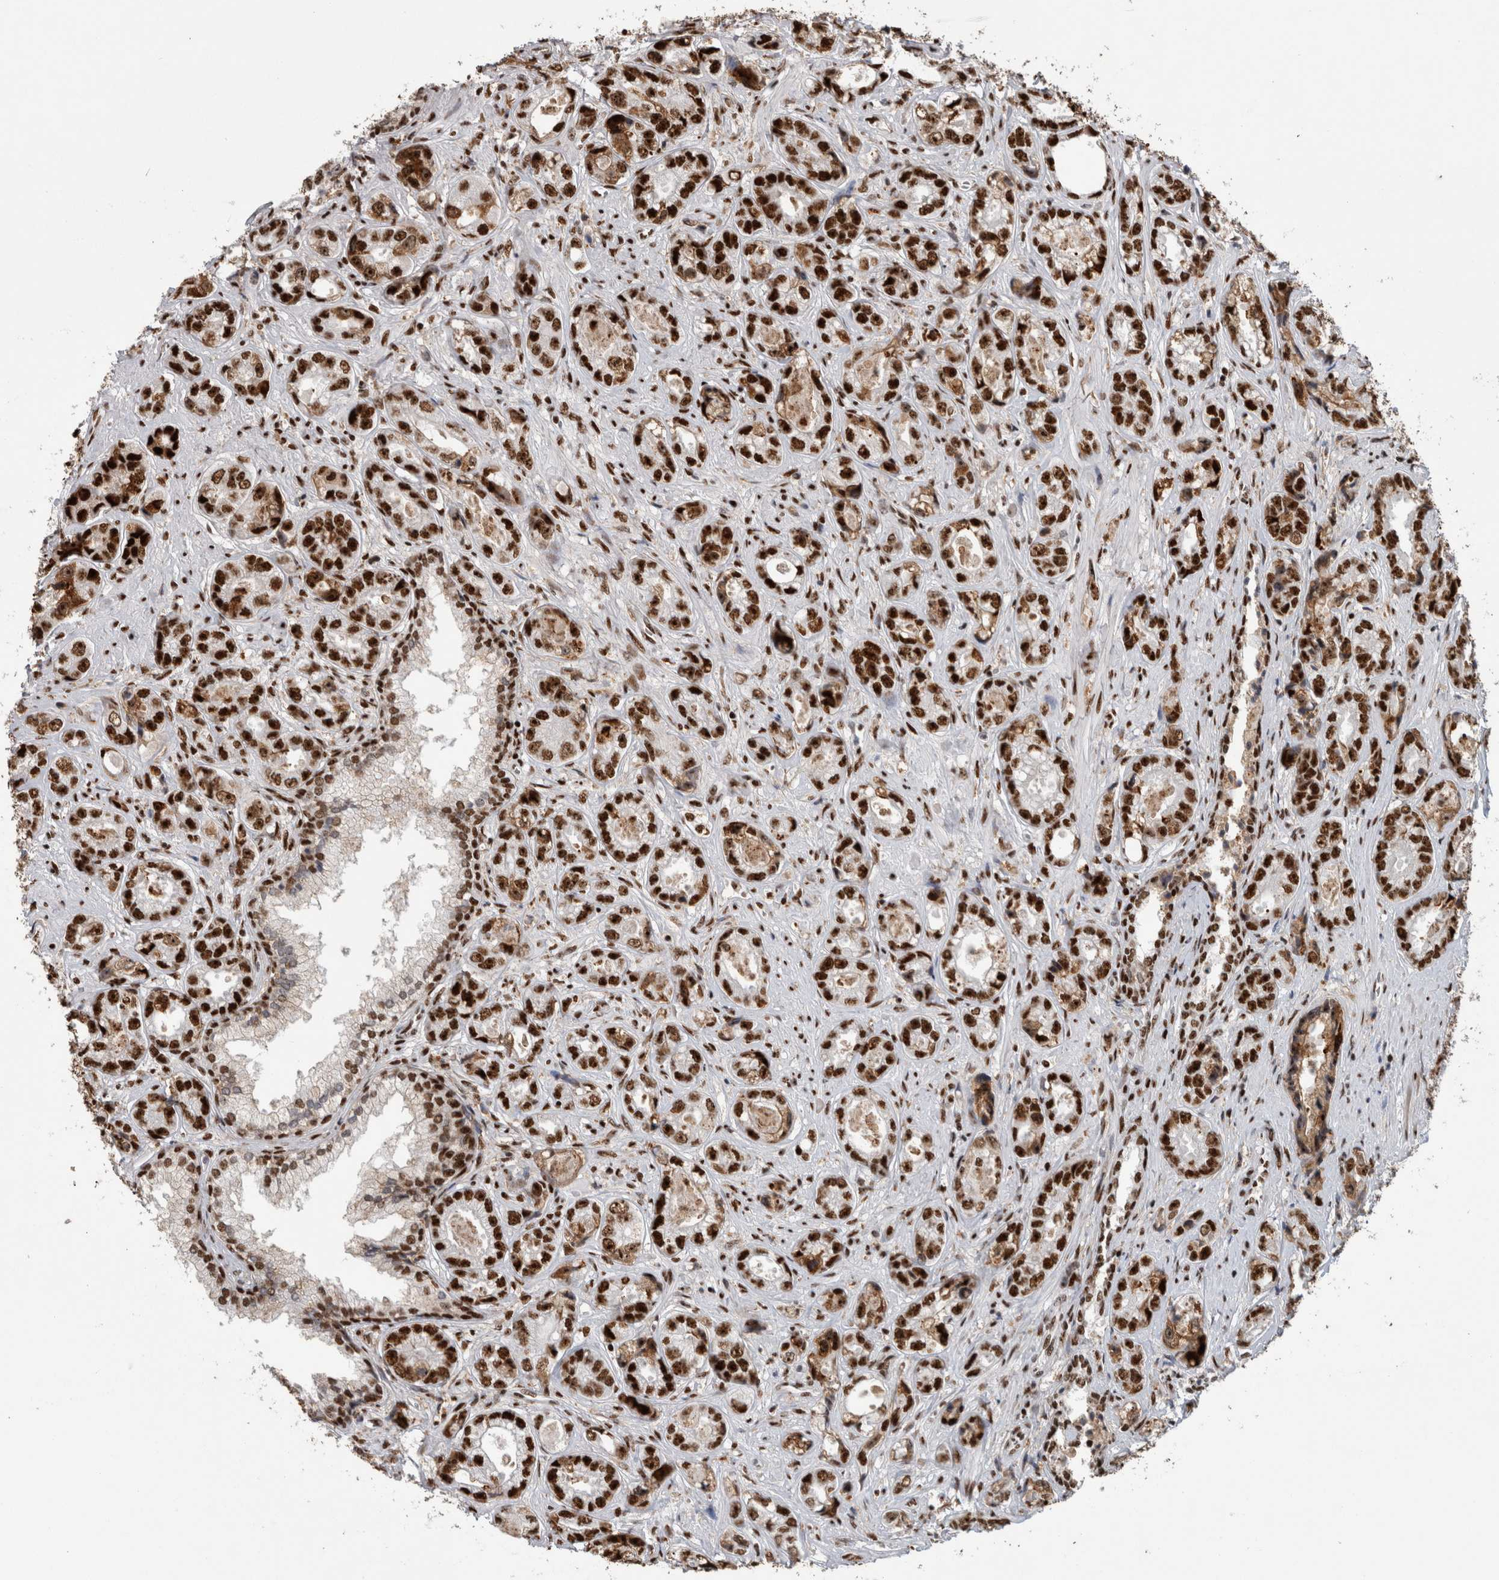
{"staining": {"intensity": "strong", "quantity": ">75%", "location": "nuclear"}, "tissue": "prostate cancer", "cell_type": "Tumor cells", "image_type": "cancer", "snomed": [{"axis": "morphology", "description": "Adenocarcinoma, High grade"}, {"axis": "topography", "description": "Prostate"}], "caption": "Prostate high-grade adenocarcinoma stained with a brown dye displays strong nuclear positive staining in approximately >75% of tumor cells.", "gene": "NCL", "patient": {"sex": "male", "age": 61}}